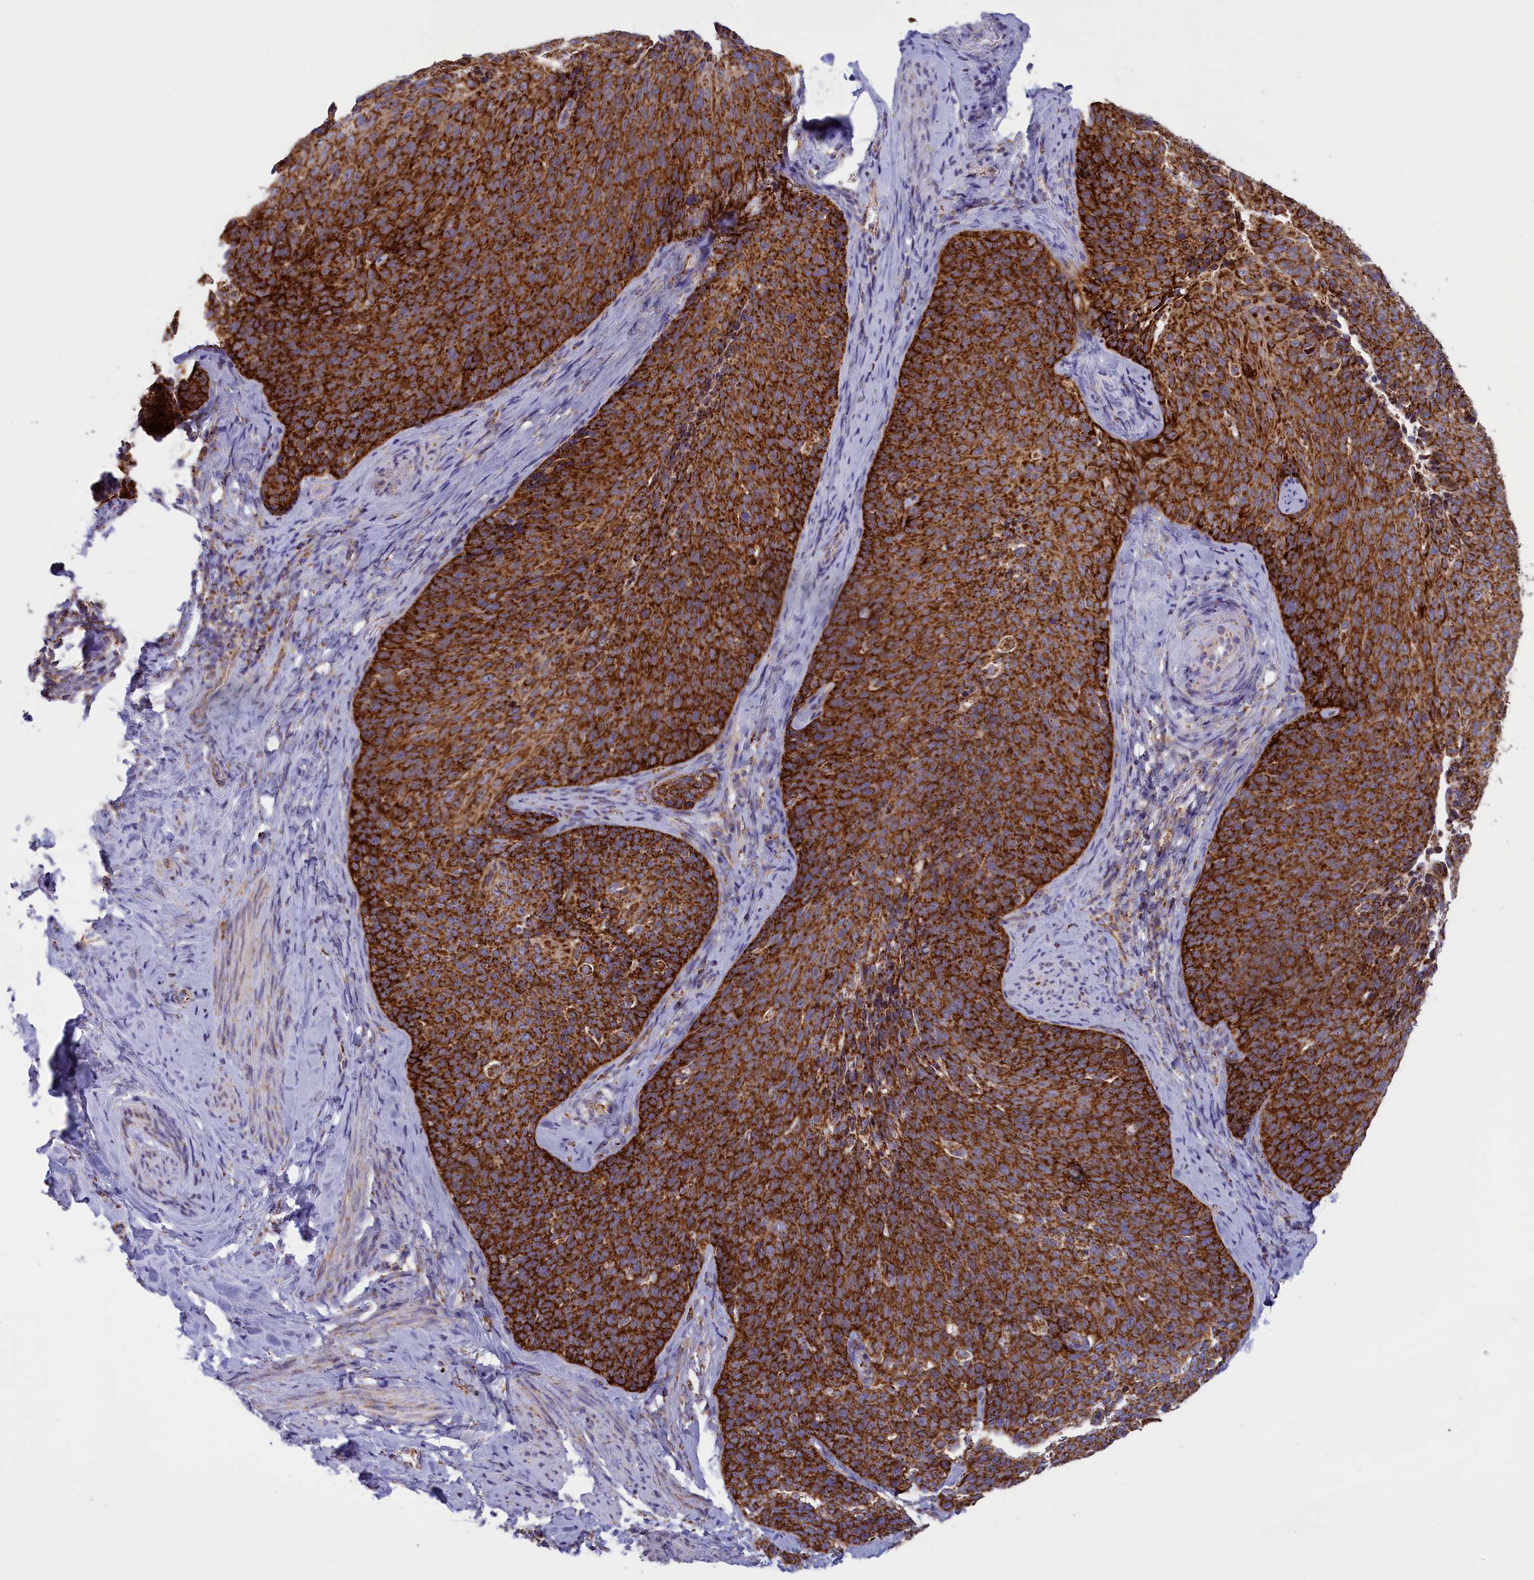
{"staining": {"intensity": "strong", "quantity": ">75%", "location": "cytoplasmic/membranous"}, "tissue": "cervical cancer", "cell_type": "Tumor cells", "image_type": "cancer", "snomed": [{"axis": "morphology", "description": "Squamous cell carcinoma, NOS"}, {"axis": "topography", "description": "Cervix"}], "caption": "Immunohistochemistry (IHC) image of neoplastic tissue: squamous cell carcinoma (cervical) stained using IHC exhibits high levels of strong protein expression localized specifically in the cytoplasmic/membranous of tumor cells, appearing as a cytoplasmic/membranous brown color.", "gene": "ISOC2", "patient": {"sex": "female", "age": 50}}